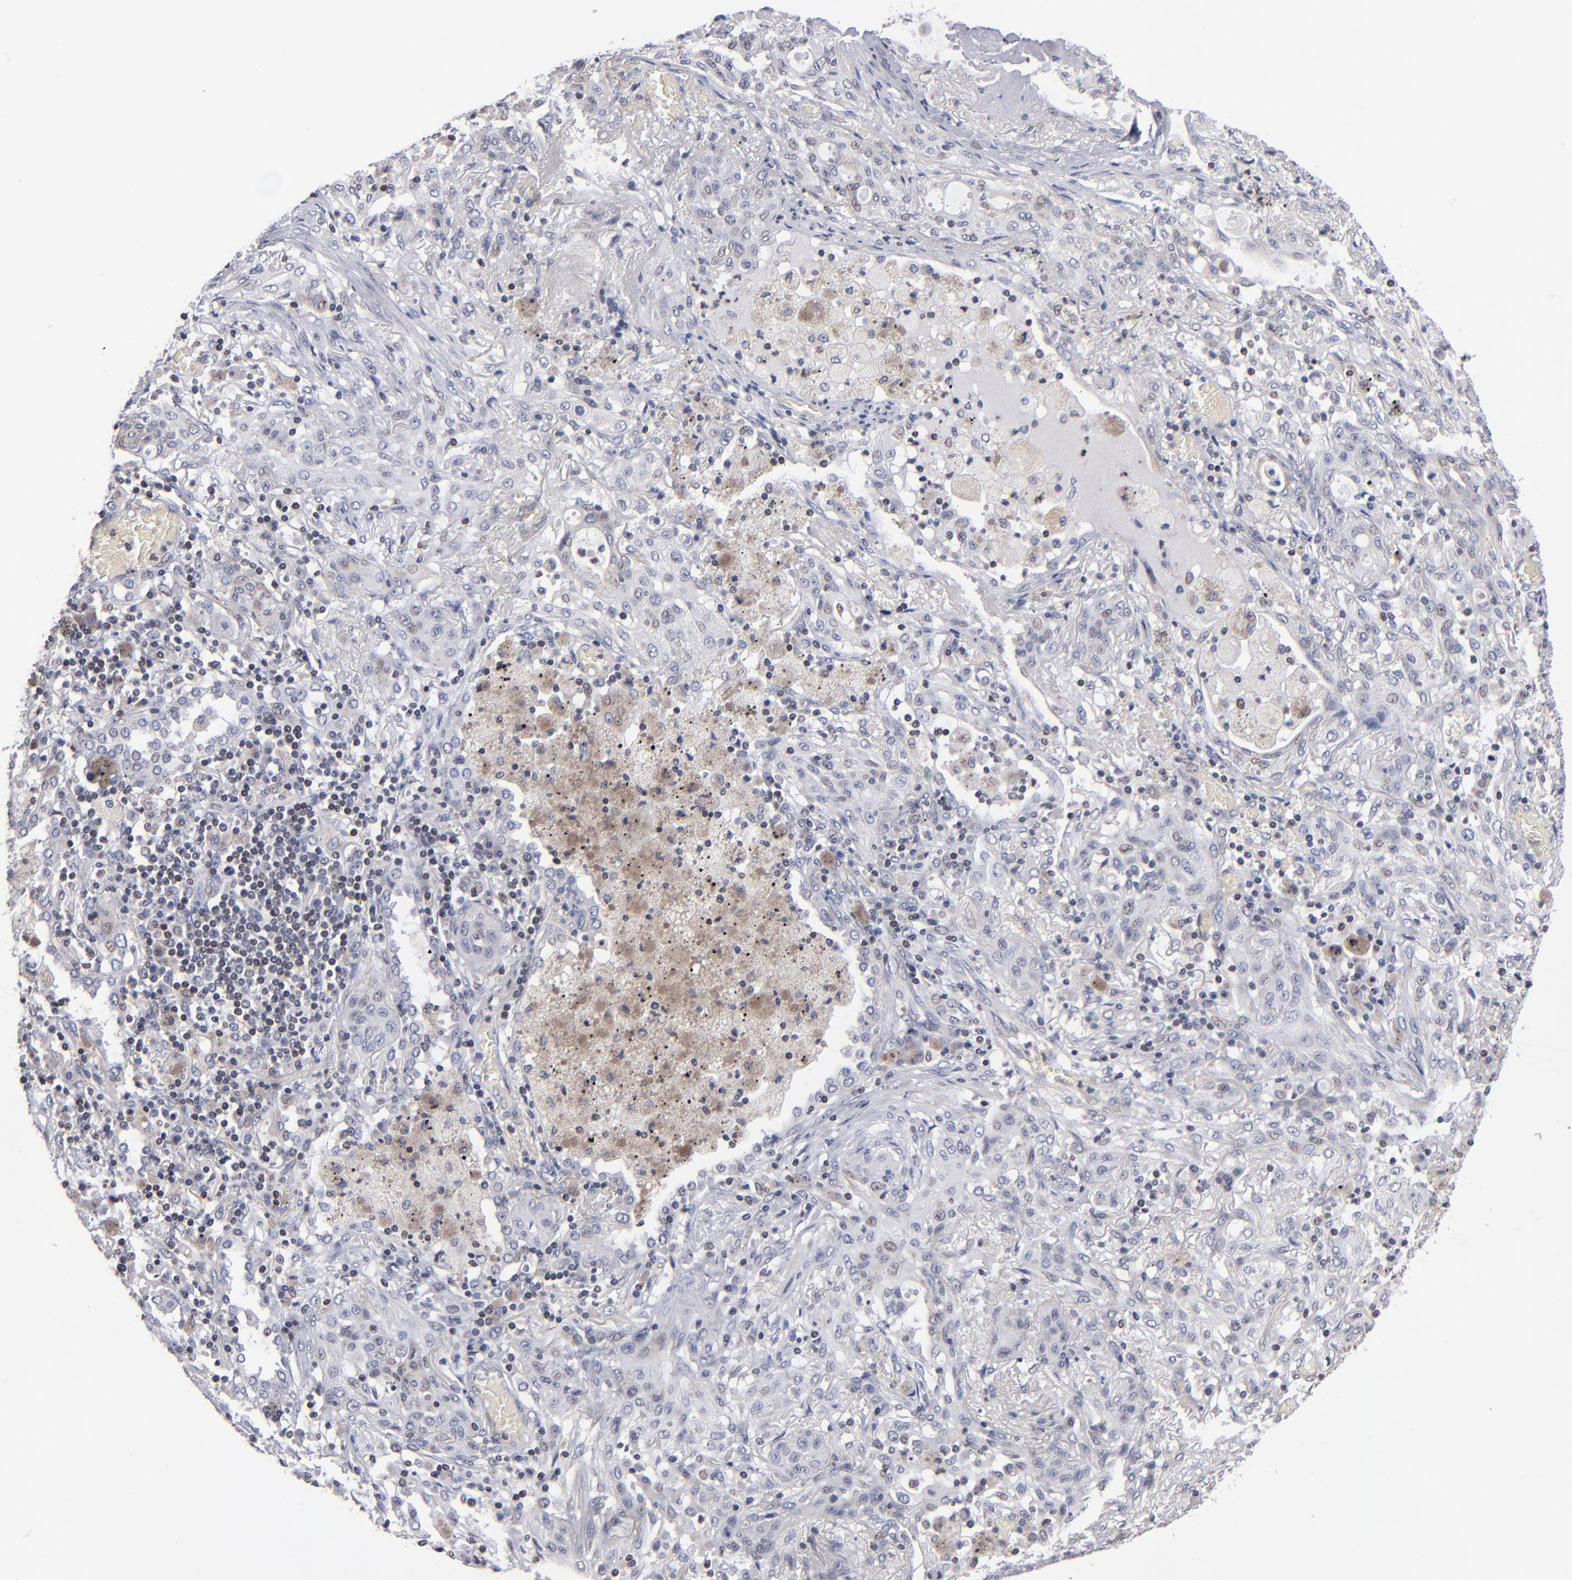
{"staining": {"intensity": "weak", "quantity": "<25%", "location": "cytoplasmic/membranous,nuclear"}, "tissue": "lung cancer", "cell_type": "Tumor cells", "image_type": "cancer", "snomed": [{"axis": "morphology", "description": "Squamous cell carcinoma, NOS"}, {"axis": "topography", "description": "Lung"}], "caption": "The image exhibits no staining of tumor cells in lung cancer.", "gene": "ODF2", "patient": {"sex": "female", "age": 47}}